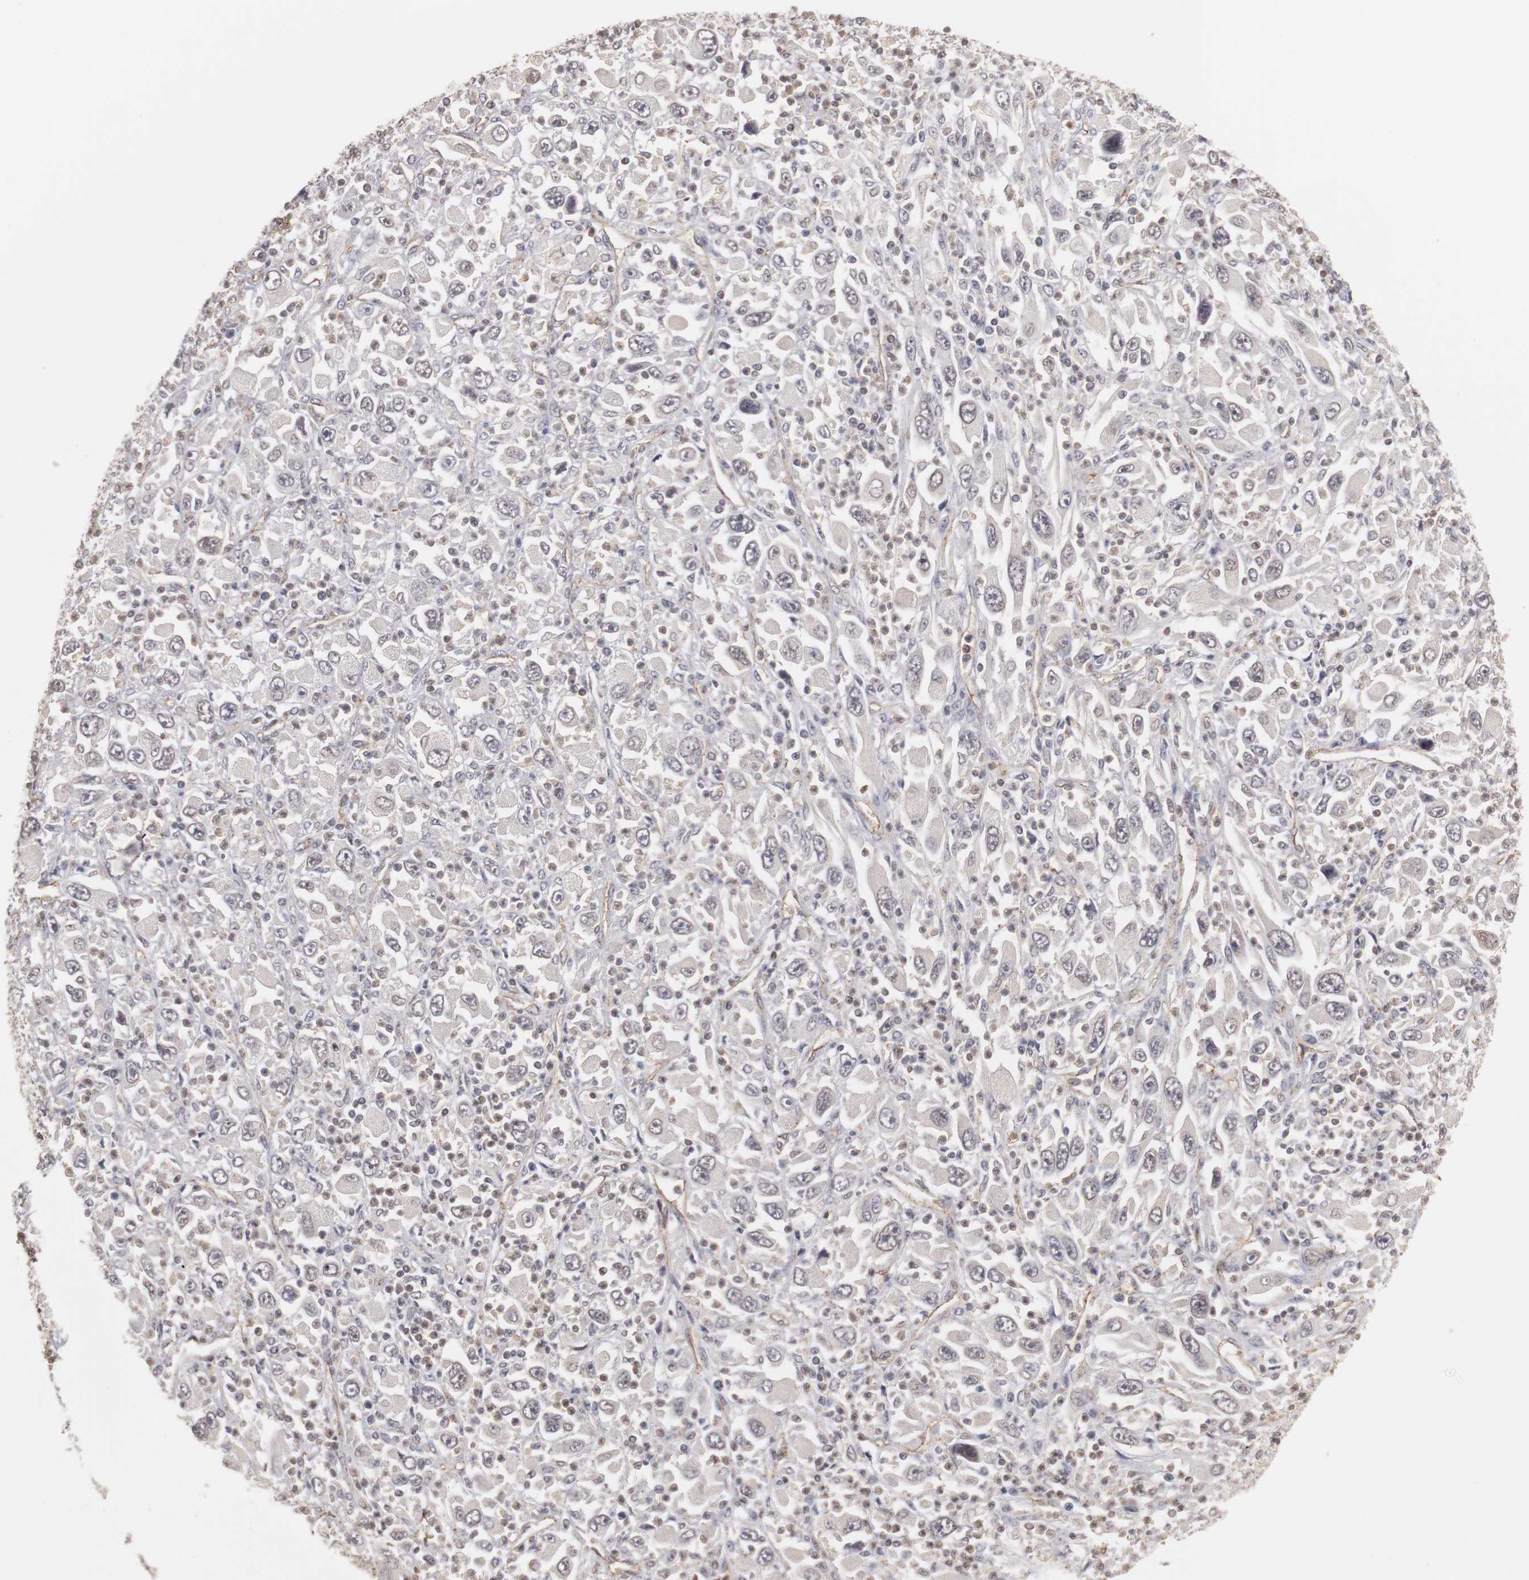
{"staining": {"intensity": "weak", "quantity": "<25%", "location": "cytoplasmic/membranous"}, "tissue": "melanoma", "cell_type": "Tumor cells", "image_type": "cancer", "snomed": [{"axis": "morphology", "description": "Malignant melanoma, Metastatic site"}, {"axis": "topography", "description": "Skin"}], "caption": "Tumor cells are negative for protein expression in human melanoma. Brightfield microscopy of IHC stained with DAB (brown) and hematoxylin (blue), captured at high magnification.", "gene": "PLEKHA1", "patient": {"sex": "female", "age": 56}}